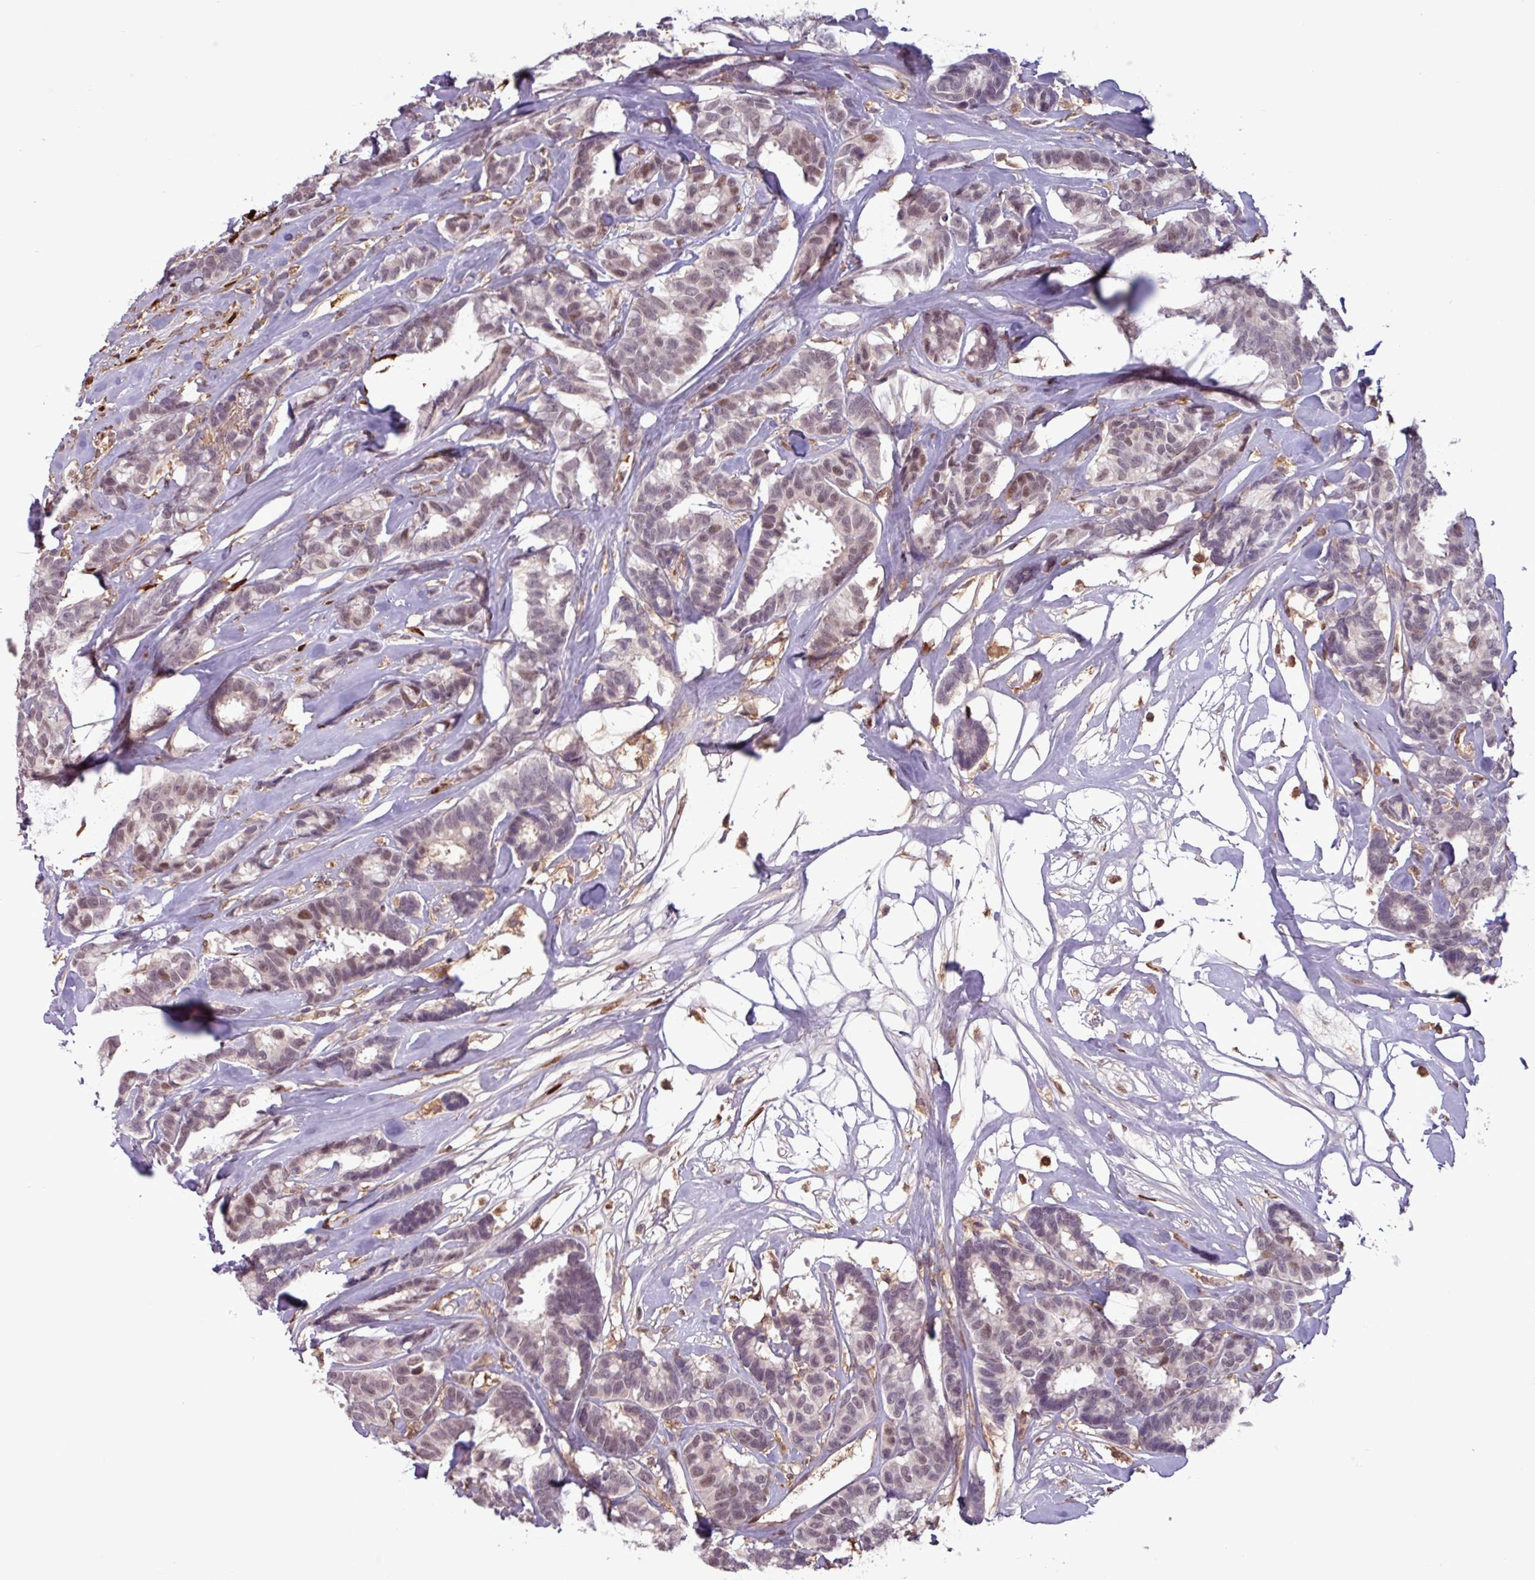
{"staining": {"intensity": "moderate", "quantity": ">75%", "location": "nuclear"}, "tissue": "breast cancer", "cell_type": "Tumor cells", "image_type": "cancer", "snomed": [{"axis": "morphology", "description": "Duct carcinoma"}, {"axis": "topography", "description": "Breast"}], "caption": "The histopathology image demonstrates a brown stain indicating the presence of a protein in the nuclear of tumor cells in breast cancer.", "gene": "PRRX1", "patient": {"sex": "female", "age": 87}}